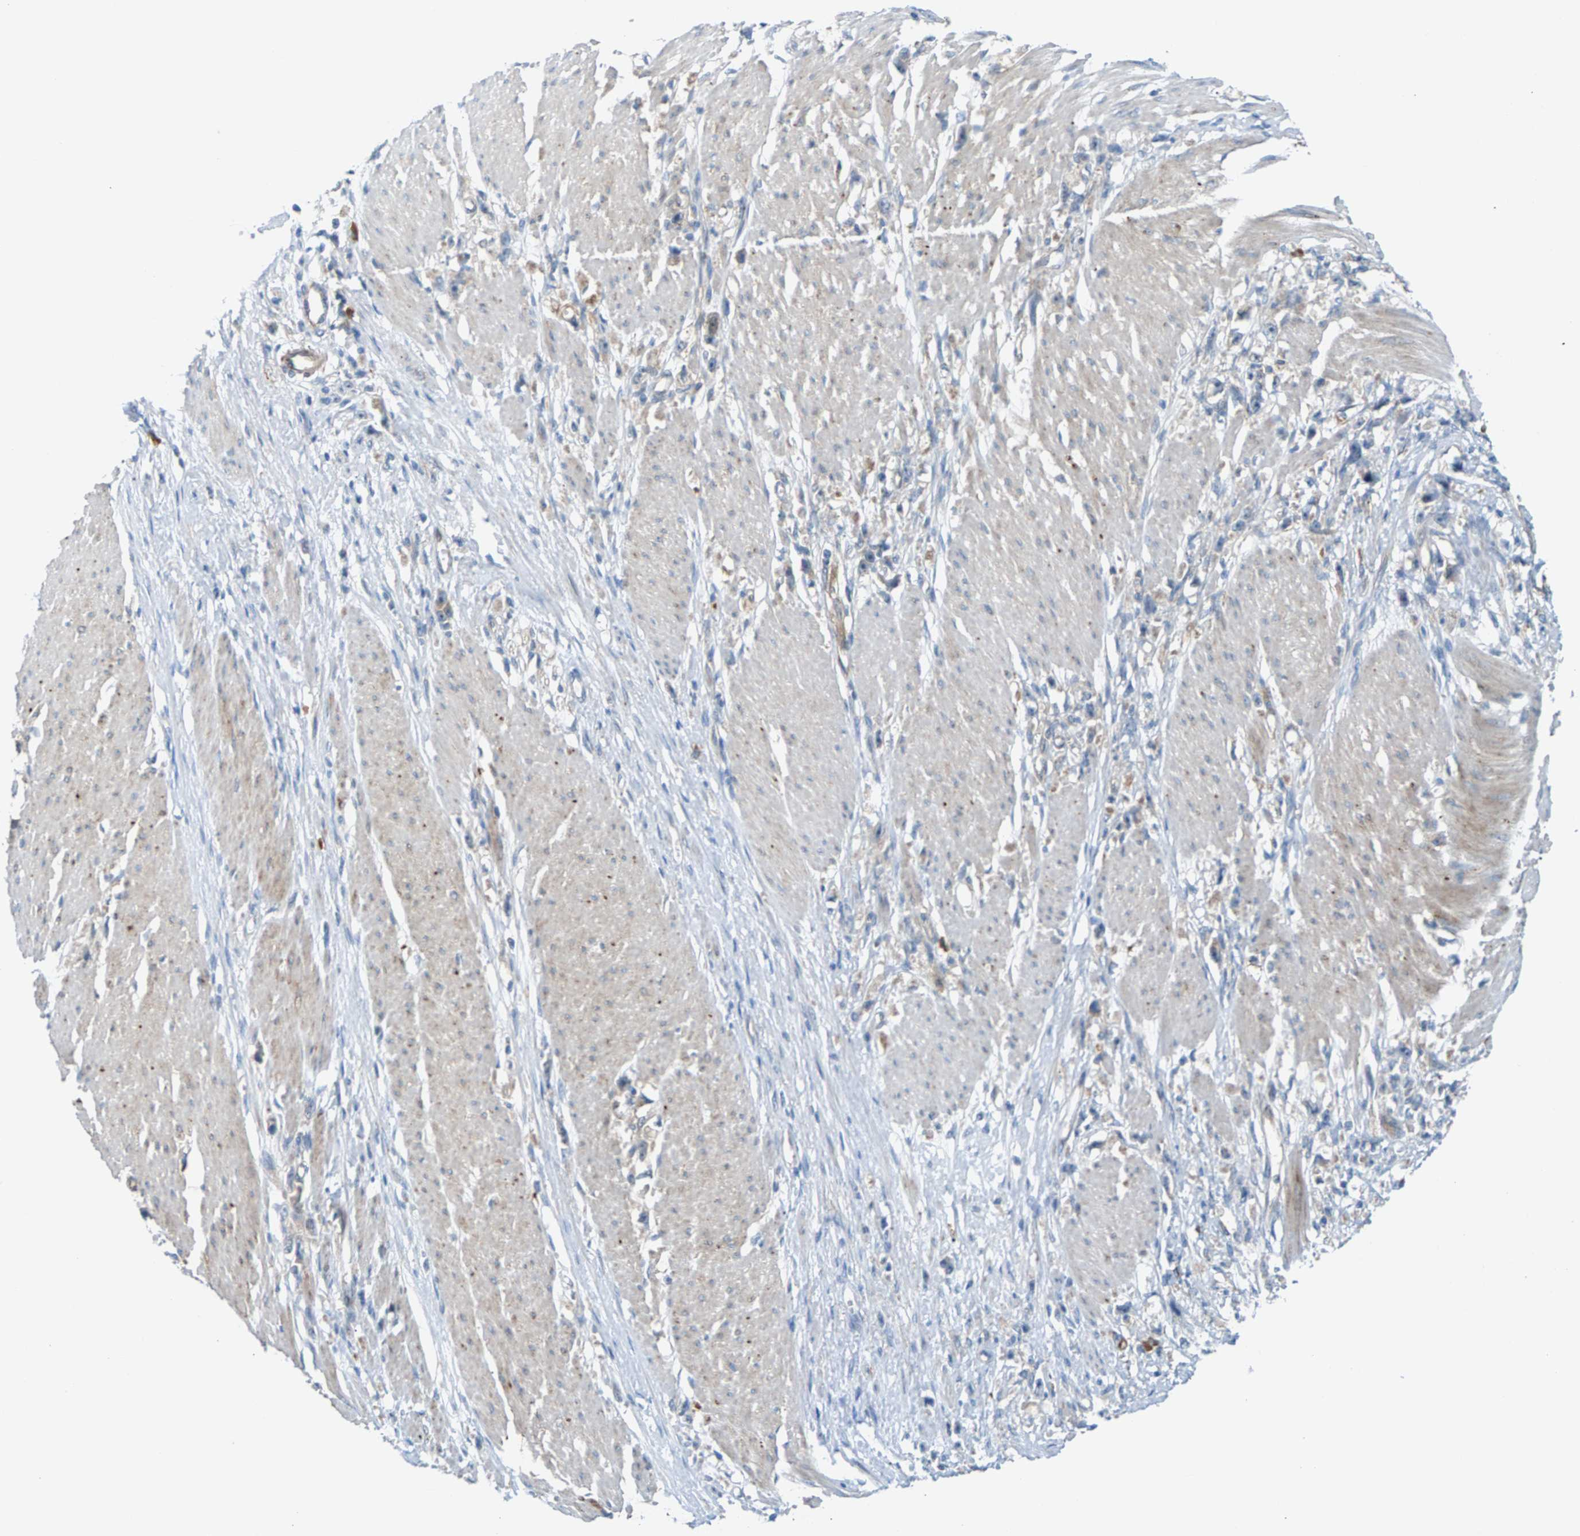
{"staining": {"intensity": "weak", "quantity": "<25%", "location": "cytoplasmic/membranous"}, "tissue": "stomach cancer", "cell_type": "Tumor cells", "image_type": "cancer", "snomed": [{"axis": "morphology", "description": "Adenocarcinoma, NOS"}, {"axis": "topography", "description": "Stomach"}], "caption": "An IHC photomicrograph of stomach cancer is shown. There is no staining in tumor cells of stomach cancer.", "gene": "PDCL", "patient": {"sex": "female", "age": 59}}